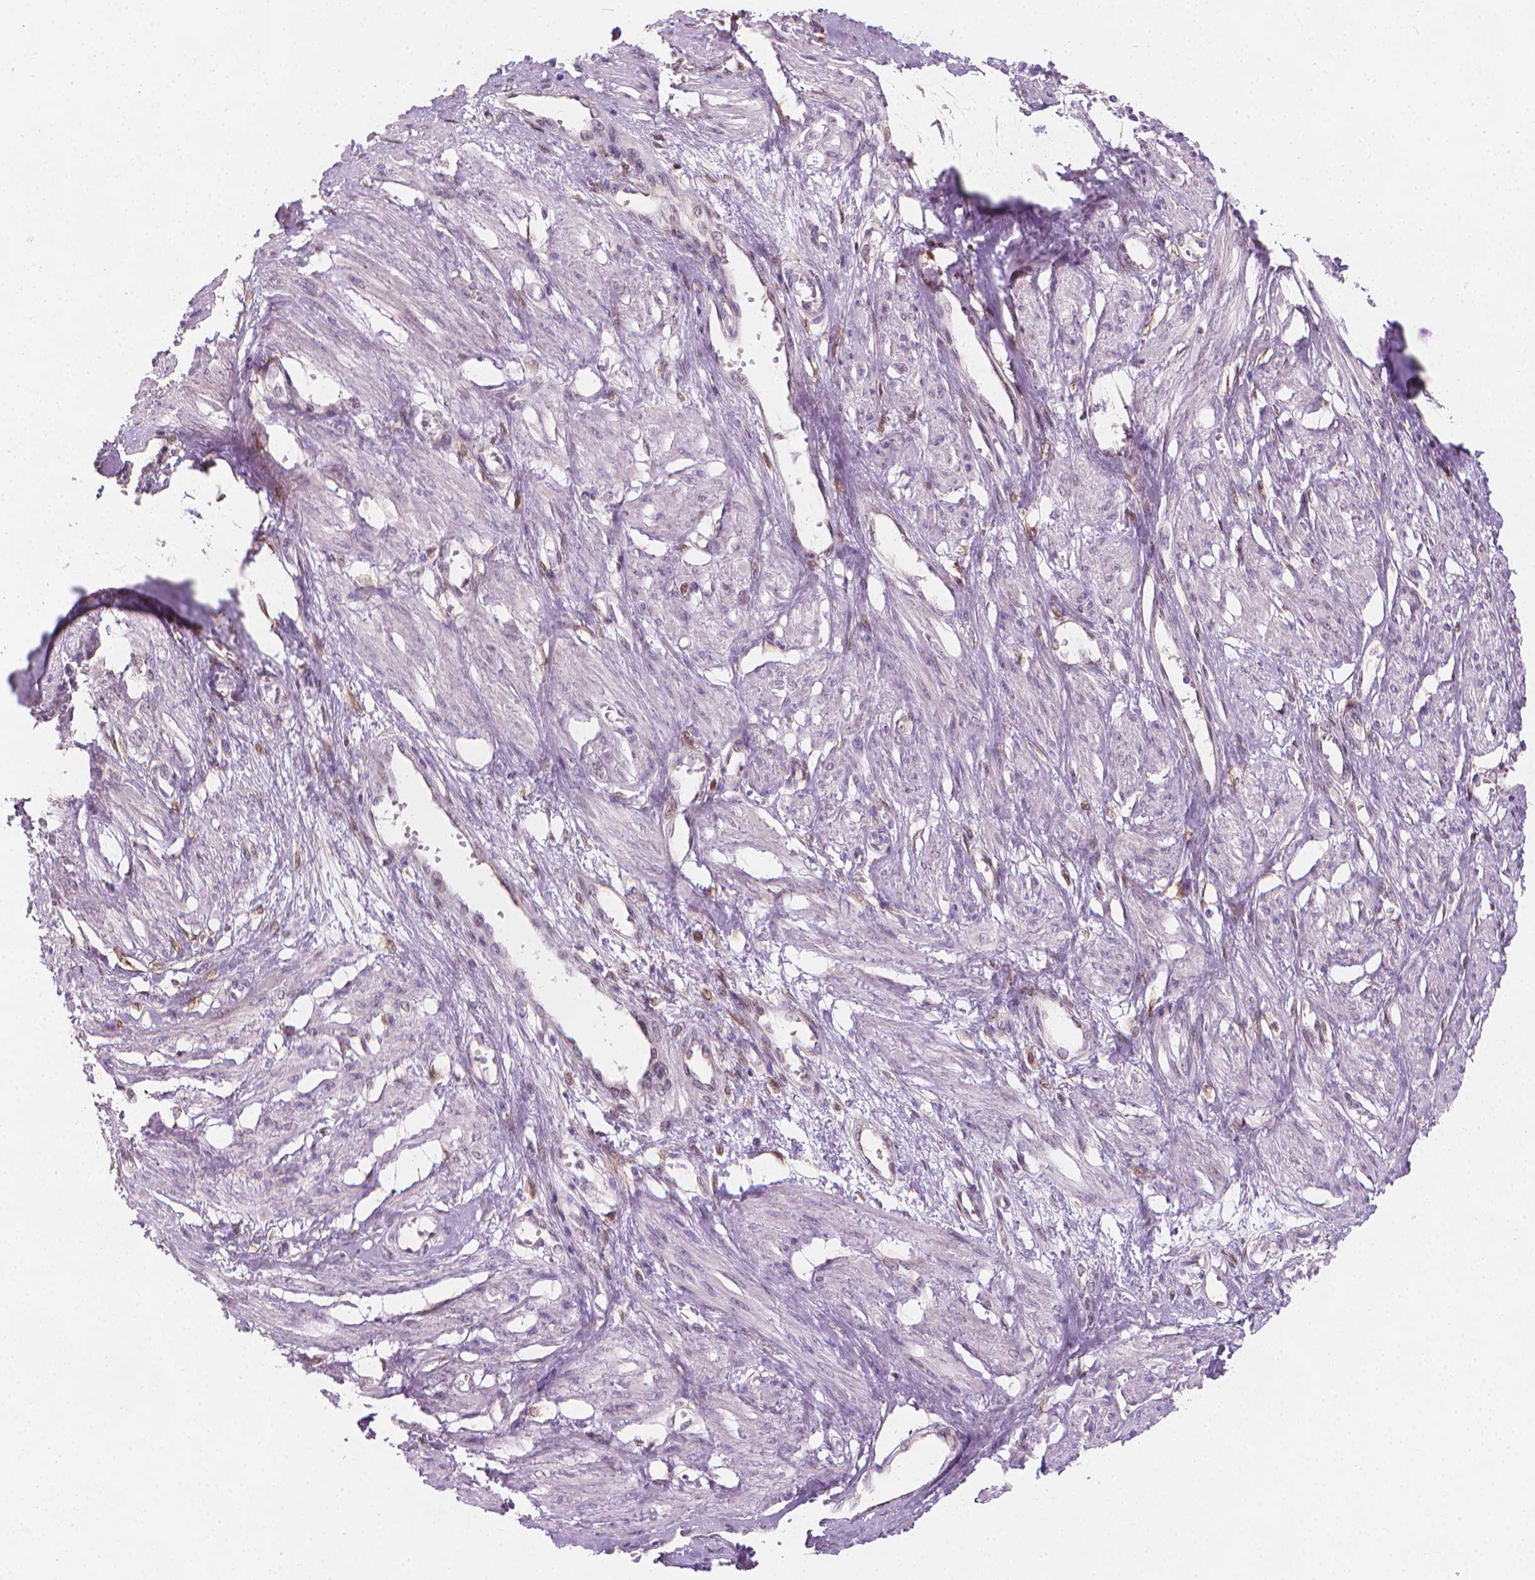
{"staining": {"intensity": "negative", "quantity": "none", "location": "none"}, "tissue": "smooth muscle", "cell_type": "Smooth muscle cells", "image_type": "normal", "snomed": [{"axis": "morphology", "description": "Normal tissue, NOS"}, {"axis": "topography", "description": "Smooth muscle"}, {"axis": "topography", "description": "Uterus"}], "caption": "This photomicrograph is of unremarkable smooth muscle stained with immunohistochemistry (IHC) to label a protein in brown with the nuclei are counter-stained blue. There is no staining in smooth muscle cells. Brightfield microscopy of immunohistochemistry stained with DAB (brown) and hematoxylin (blue), captured at high magnification.", "gene": "TNFAIP2", "patient": {"sex": "female", "age": 39}}